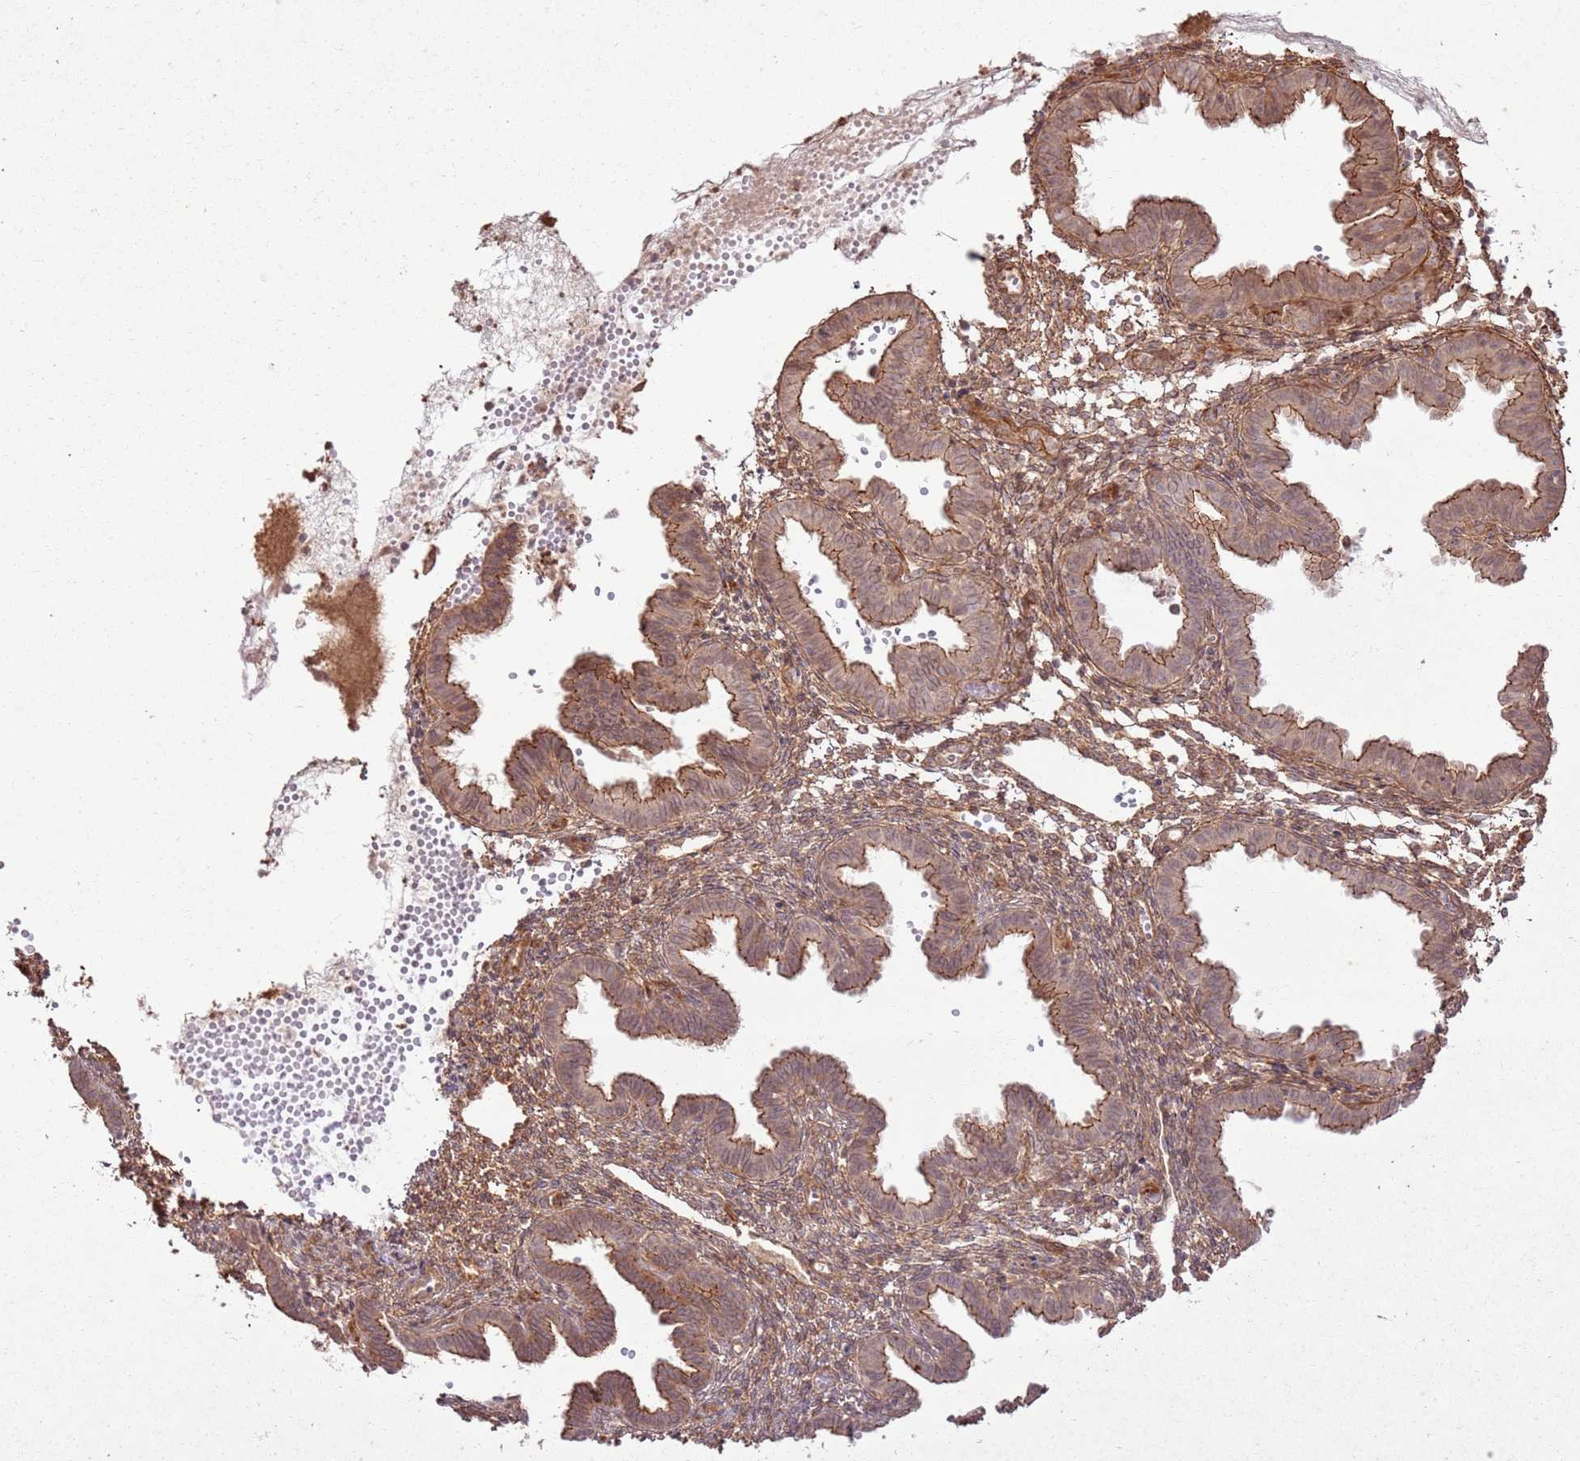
{"staining": {"intensity": "moderate", "quantity": ">75%", "location": "cytoplasmic/membranous,nuclear"}, "tissue": "endometrium", "cell_type": "Cells in endometrial stroma", "image_type": "normal", "snomed": [{"axis": "morphology", "description": "Normal tissue, NOS"}, {"axis": "topography", "description": "Endometrium"}], "caption": "An immunohistochemistry (IHC) micrograph of unremarkable tissue is shown. Protein staining in brown labels moderate cytoplasmic/membranous,nuclear positivity in endometrium within cells in endometrial stroma.", "gene": "ZNF623", "patient": {"sex": "female", "age": 33}}